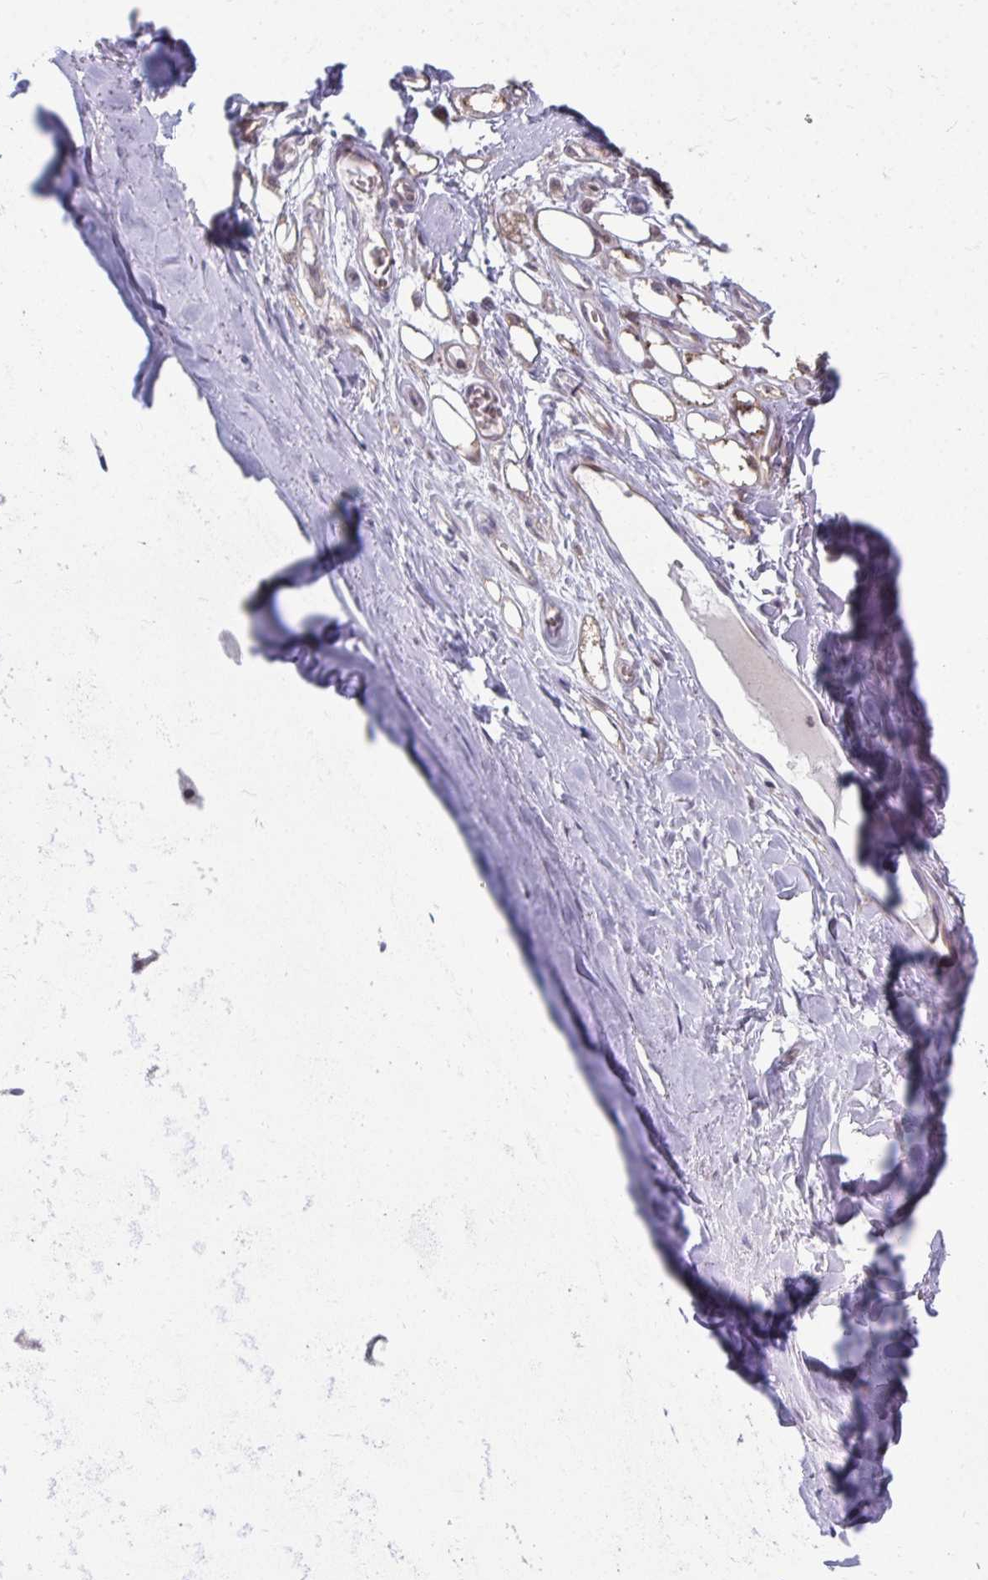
{"staining": {"intensity": "negative", "quantity": "none", "location": "none"}, "tissue": "adipose tissue", "cell_type": "Adipocytes", "image_type": "normal", "snomed": [{"axis": "morphology", "description": "Normal tissue, NOS"}, {"axis": "topography", "description": "Cartilage tissue"}, {"axis": "topography", "description": "Nasopharynx"}, {"axis": "topography", "description": "Thyroid gland"}], "caption": "Photomicrograph shows no significant protein positivity in adipocytes of unremarkable adipose tissue.", "gene": "MROH8", "patient": {"sex": "male", "age": 63}}